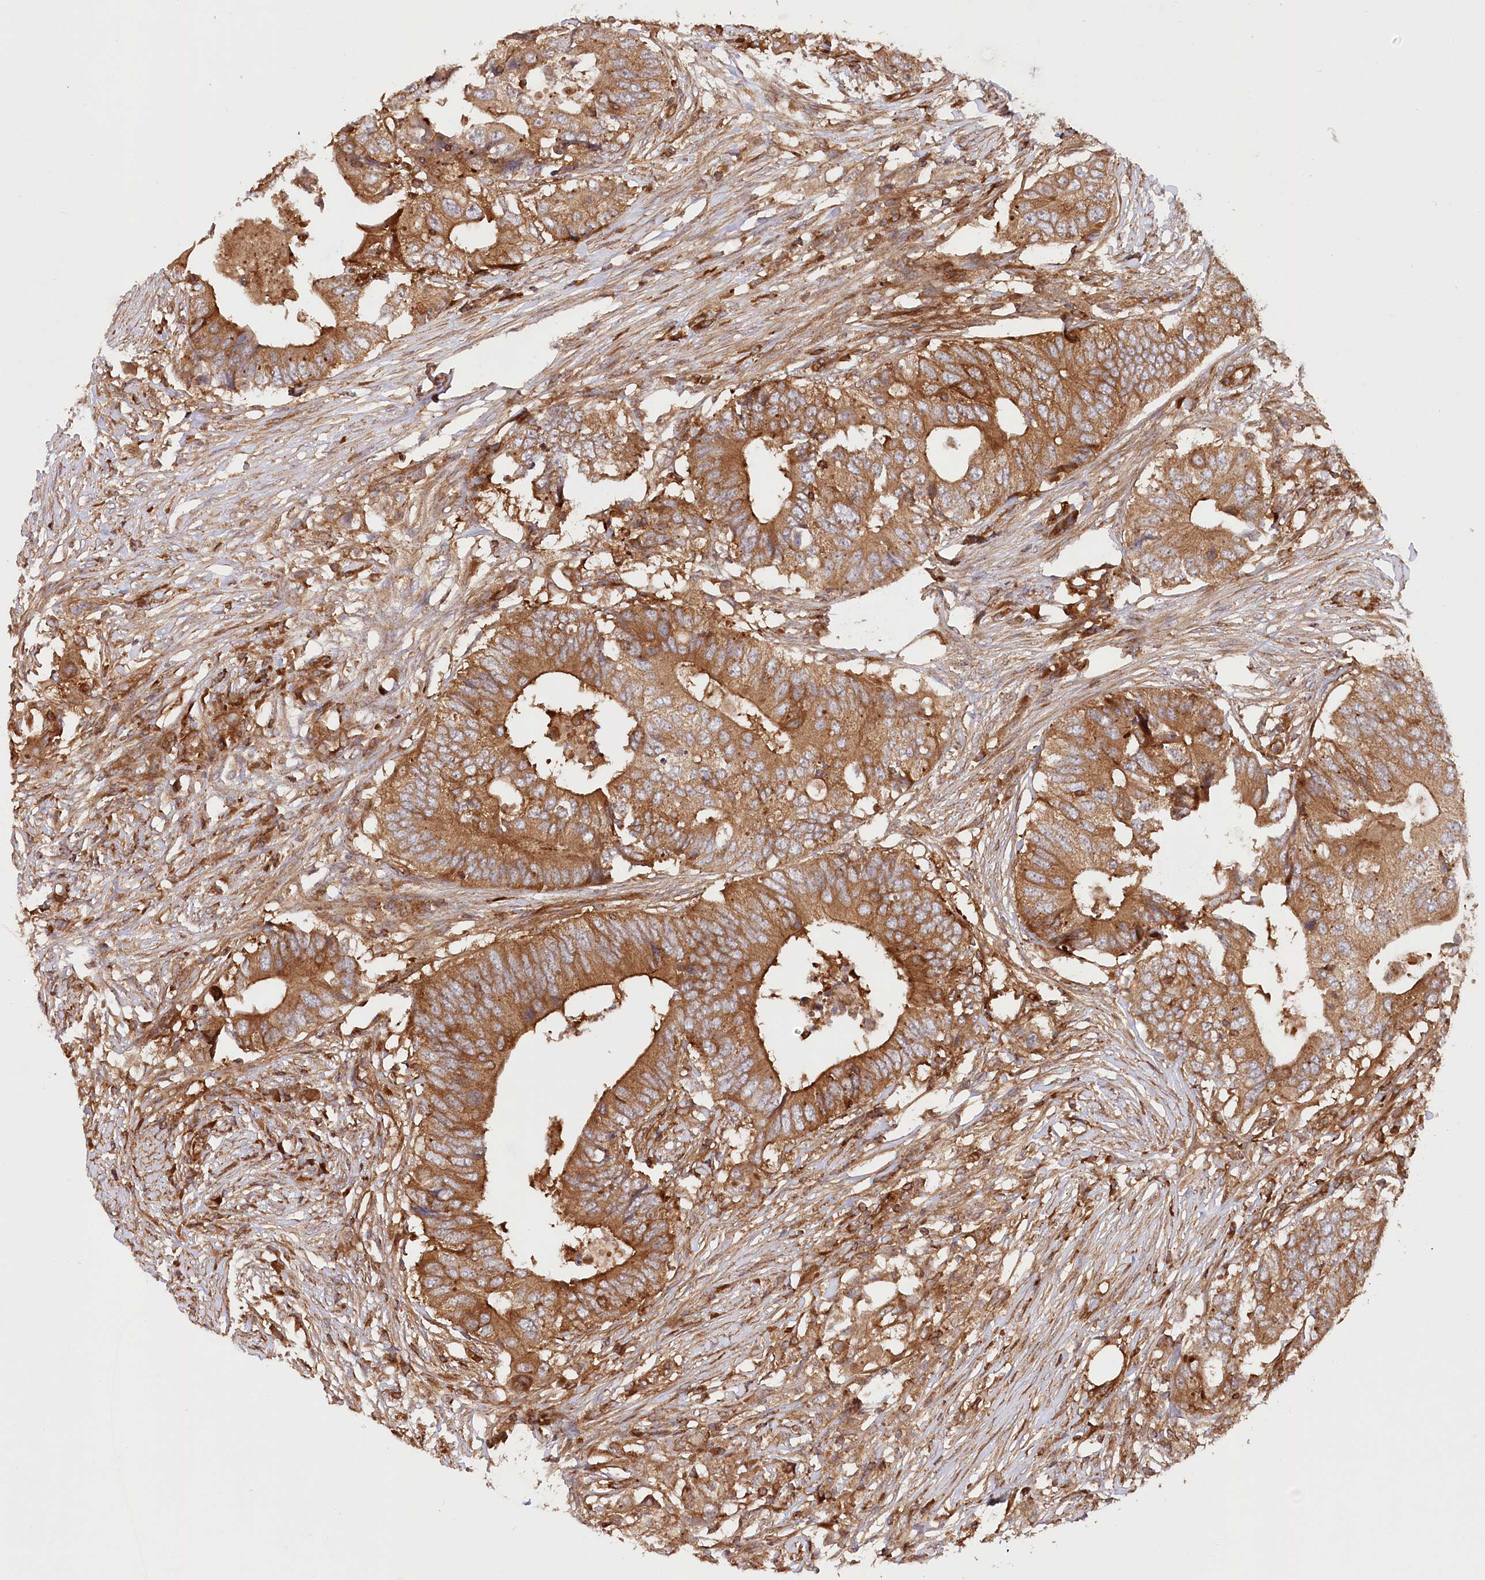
{"staining": {"intensity": "moderate", "quantity": ">75%", "location": "cytoplasmic/membranous"}, "tissue": "colorectal cancer", "cell_type": "Tumor cells", "image_type": "cancer", "snomed": [{"axis": "morphology", "description": "Adenocarcinoma, NOS"}, {"axis": "topography", "description": "Colon"}], "caption": "High-power microscopy captured an immunohistochemistry micrograph of adenocarcinoma (colorectal), revealing moderate cytoplasmic/membranous positivity in about >75% of tumor cells.", "gene": "PAIP2", "patient": {"sex": "male", "age": 71}}